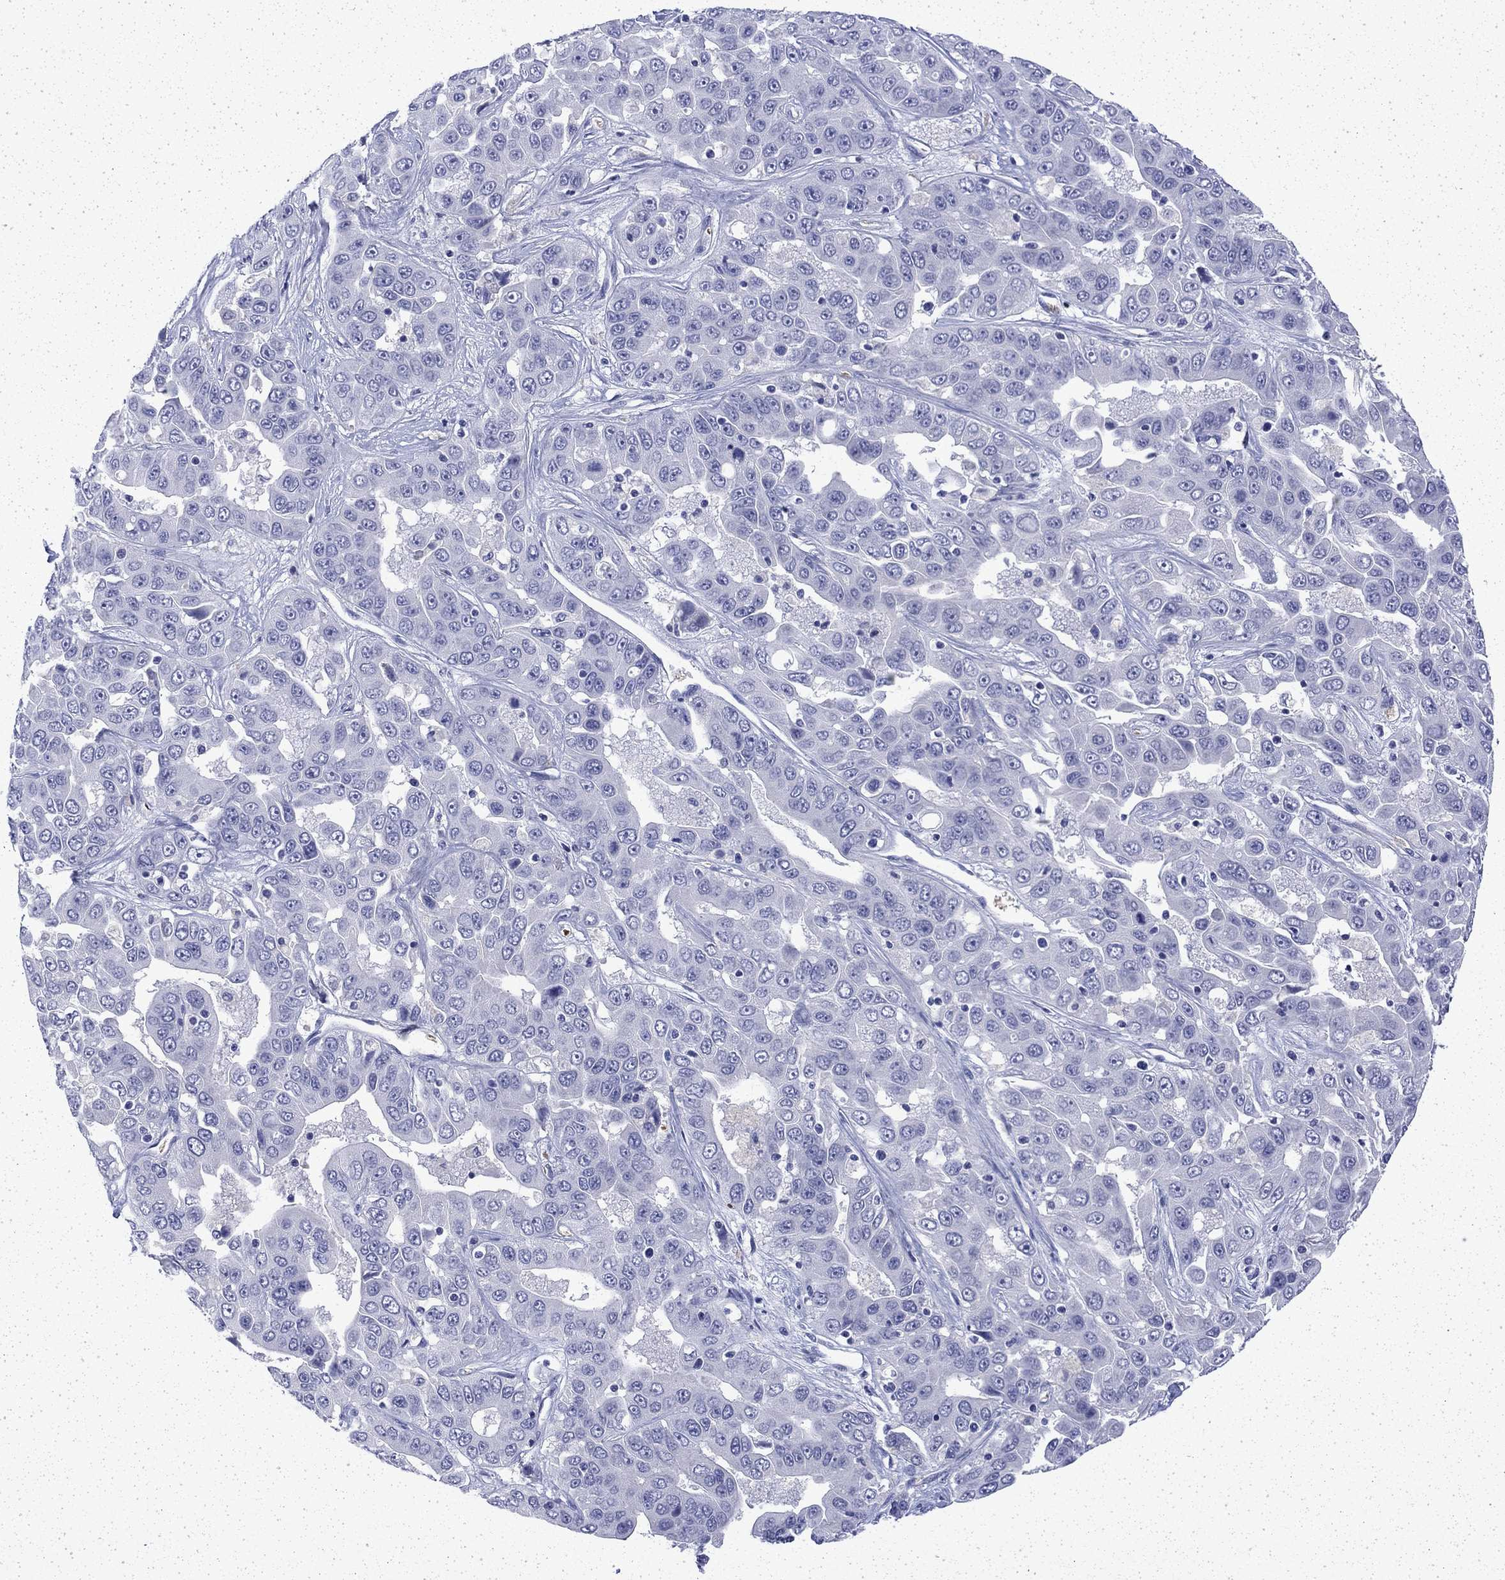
{"staining": {"intensity": "negative", "quantity": "none", "location": "none"}, "tissue": "liver cancer", "cell_type": "Tumor cells", "image_type": "cancer", "snomed": [{"axis": "morphology", "description": "Cholangiocarcinoma"}, {"axis": "topography", "description": "Liver"}], "caption": "Immunohistochemistry (IHC) of human liver cholangiocarcinoma shows no expression in tumor cells.", "gene": "ENPP6", "patient": {"sex": "female", "age": 52}}